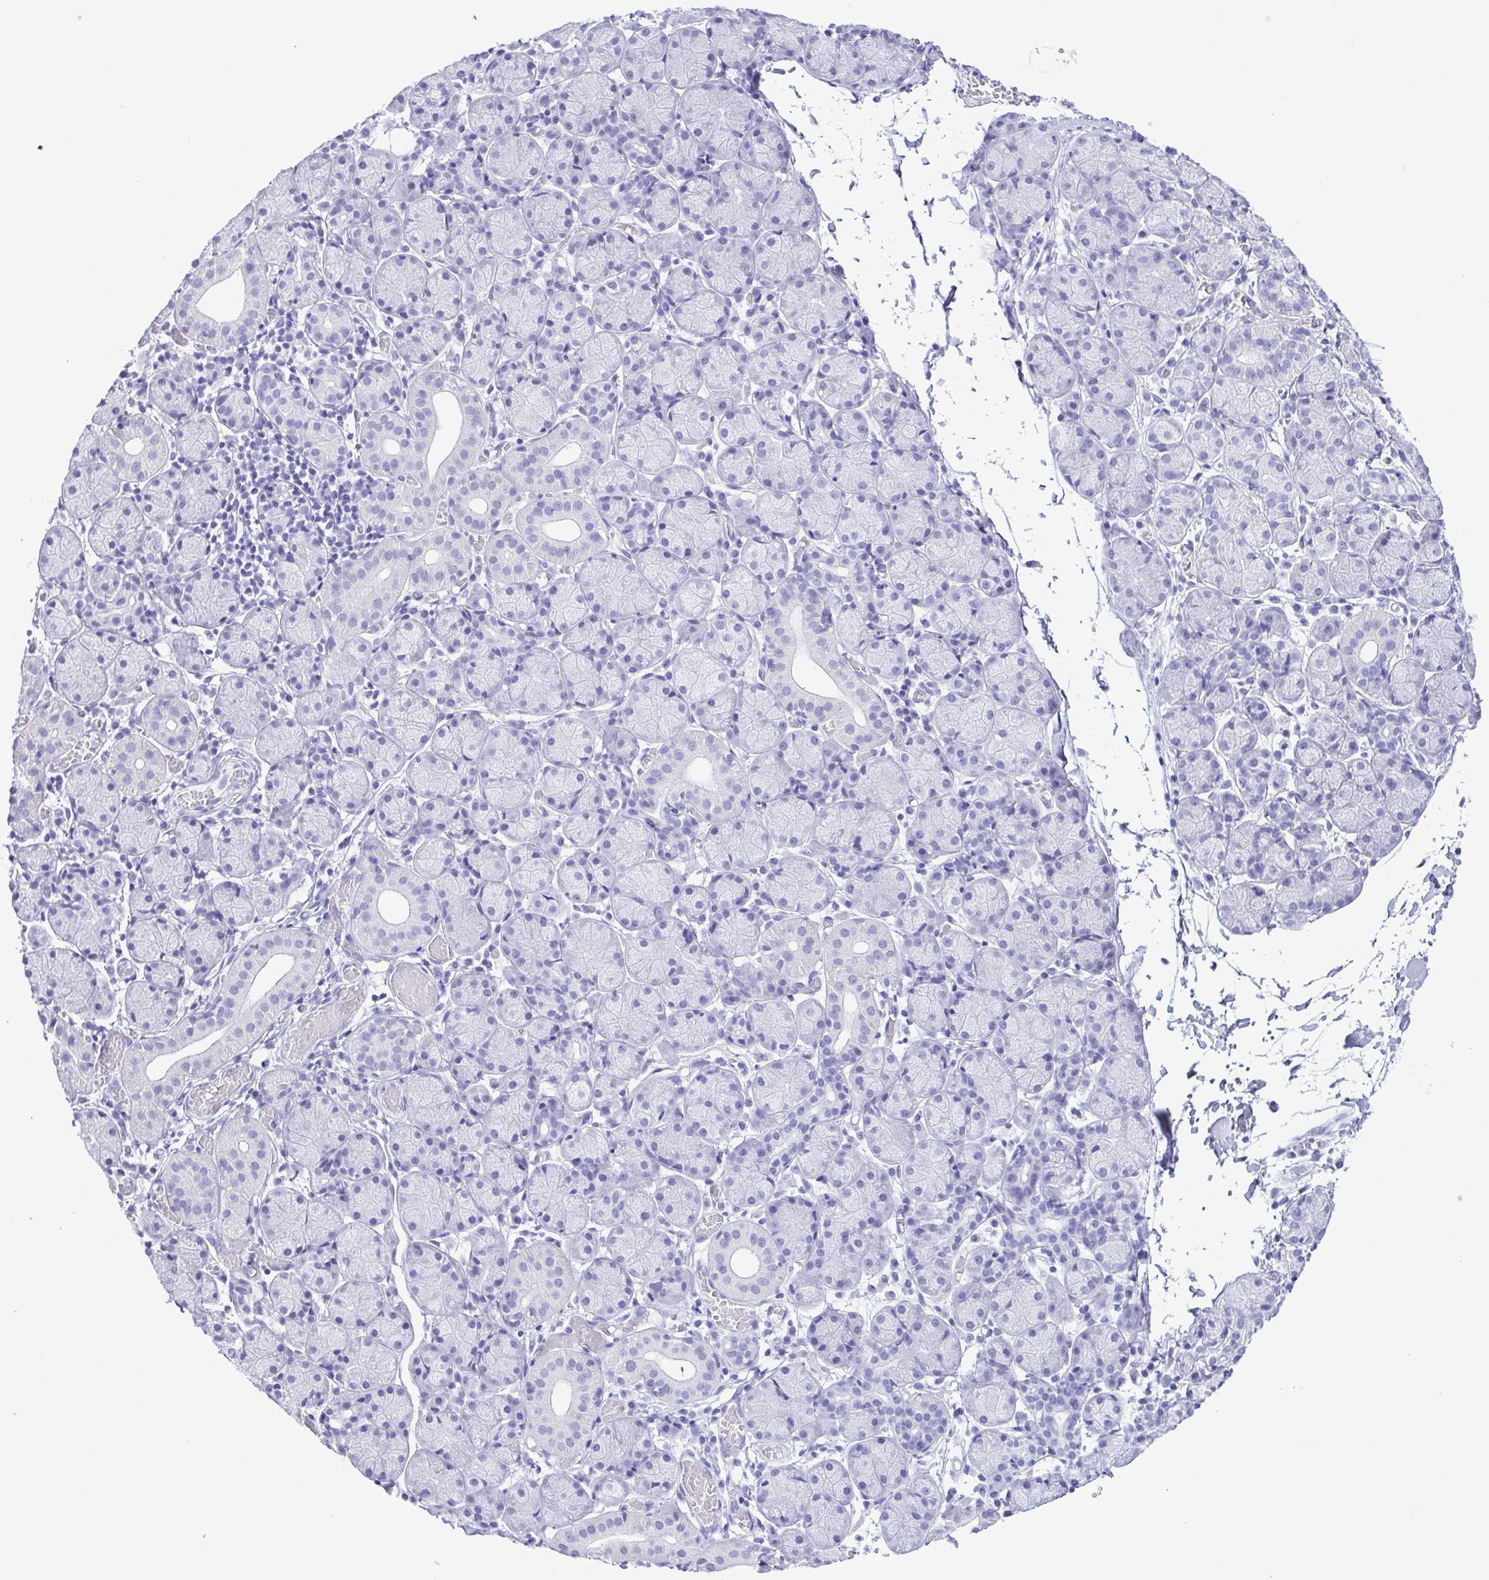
{"staining": {"intensity": "negative", "quantity": "none", "location": "none"}, "tissue": "salivary gland", "cell_type": "Glandular cells", "image_type": "normal", "snomed": [{"axis": "morphology", "description": "Normal tissue, NOS"}, {"axis": "topography", "description": "Salivary gland"}], "caption": "DAB immunohistochemical staining of normal salivary gland exhibits no significant expression in glandular cells.", "gene": "CASP14", "patient": {"sex": "female", "age": 24}}